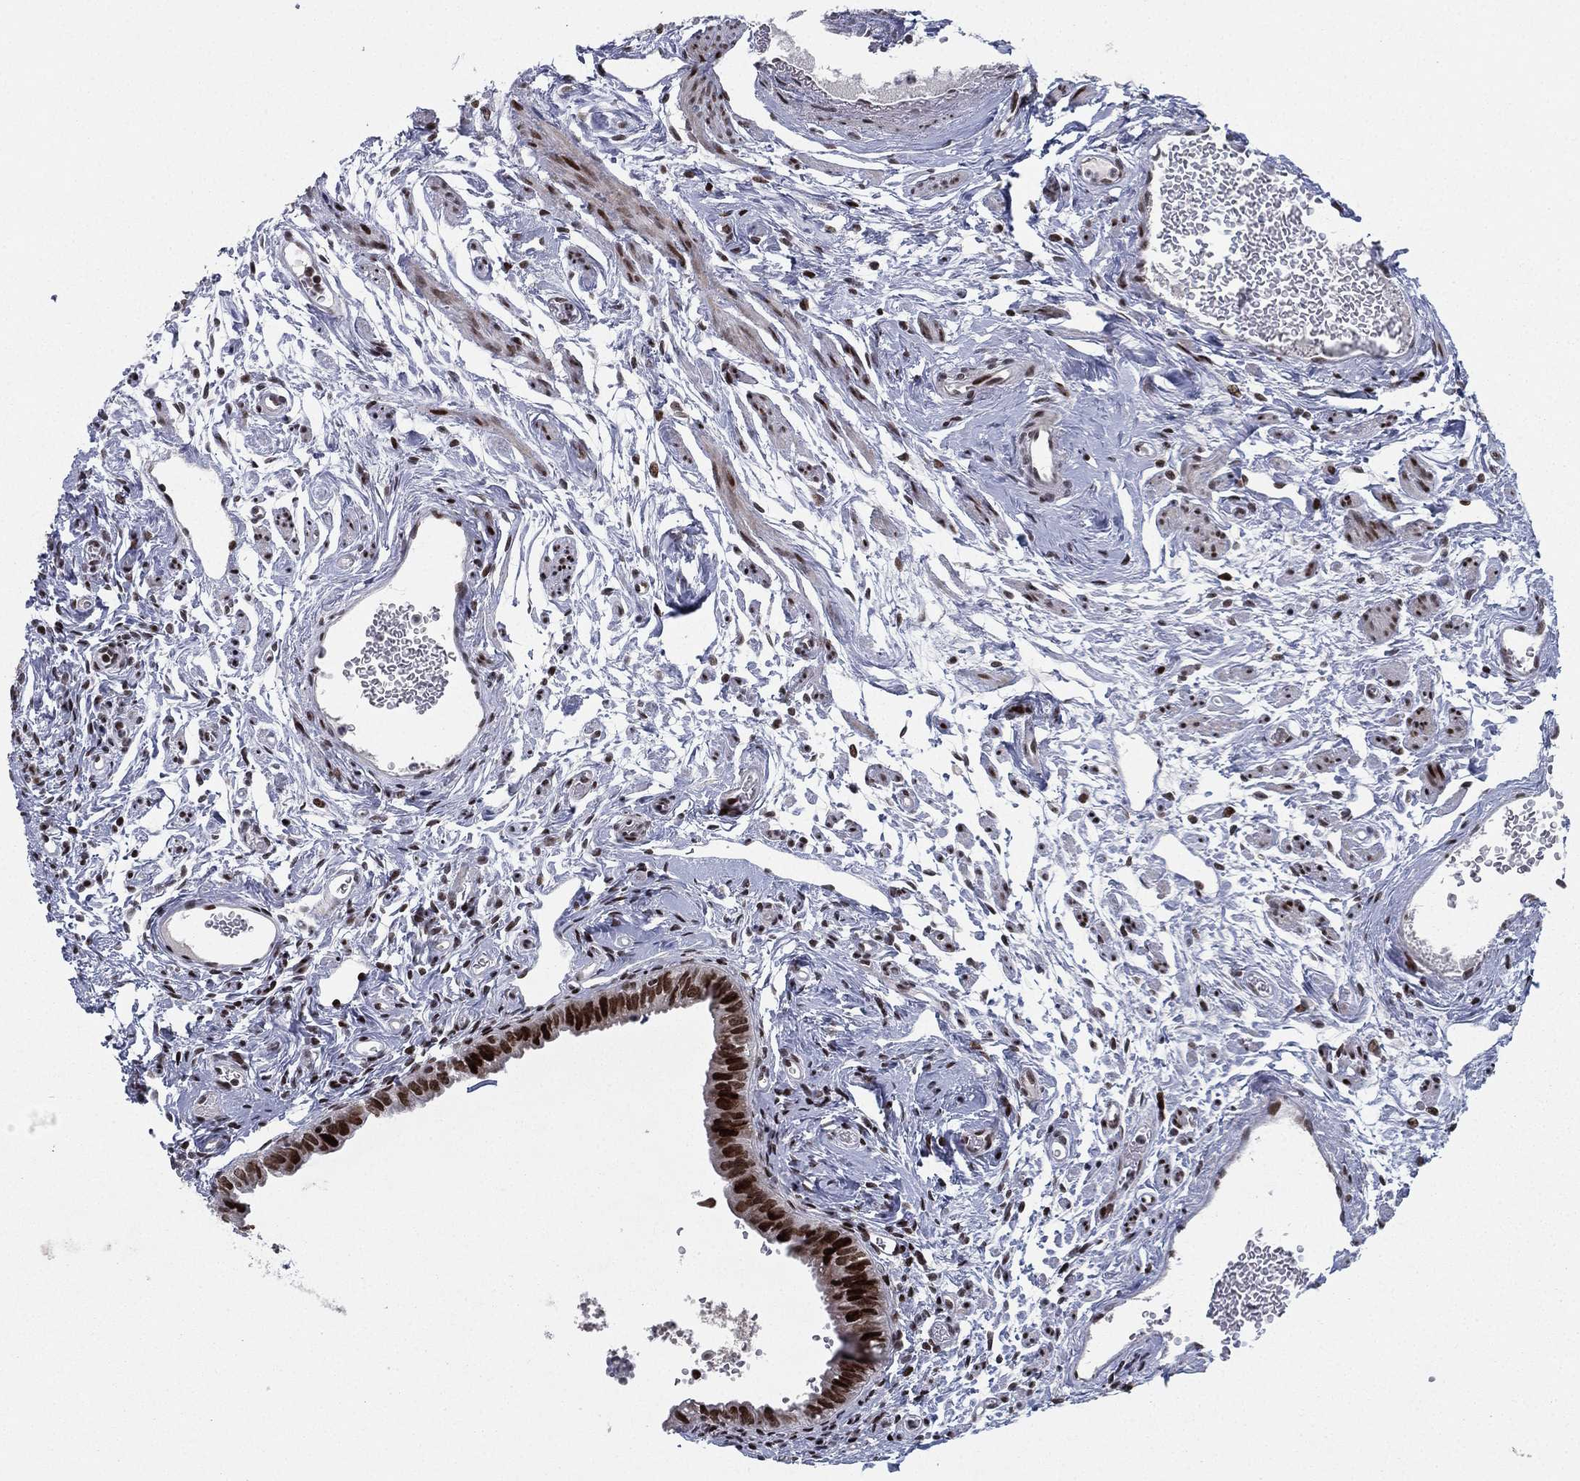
{"staining": {"intensity": "strong", "quantity": ">75%", "location": "nuclear"}, "tissue": "ovarian cancer", "cell_type": "Tumor cells", "image_type": "cancer", "snomed": [{"axis": "morphology", "description": "Carcinoma, endometroid"}, {"axis": "topography", "description": "Ovary"}], "caption": "Brown immunohistochemical staining in ovarian cancer (endometroid carcinoma) reveals strong nuclear staining in approximately >75% of tumor cells.", "gene": "RTF1", "patient": {"sex": "female", "age": 85}}